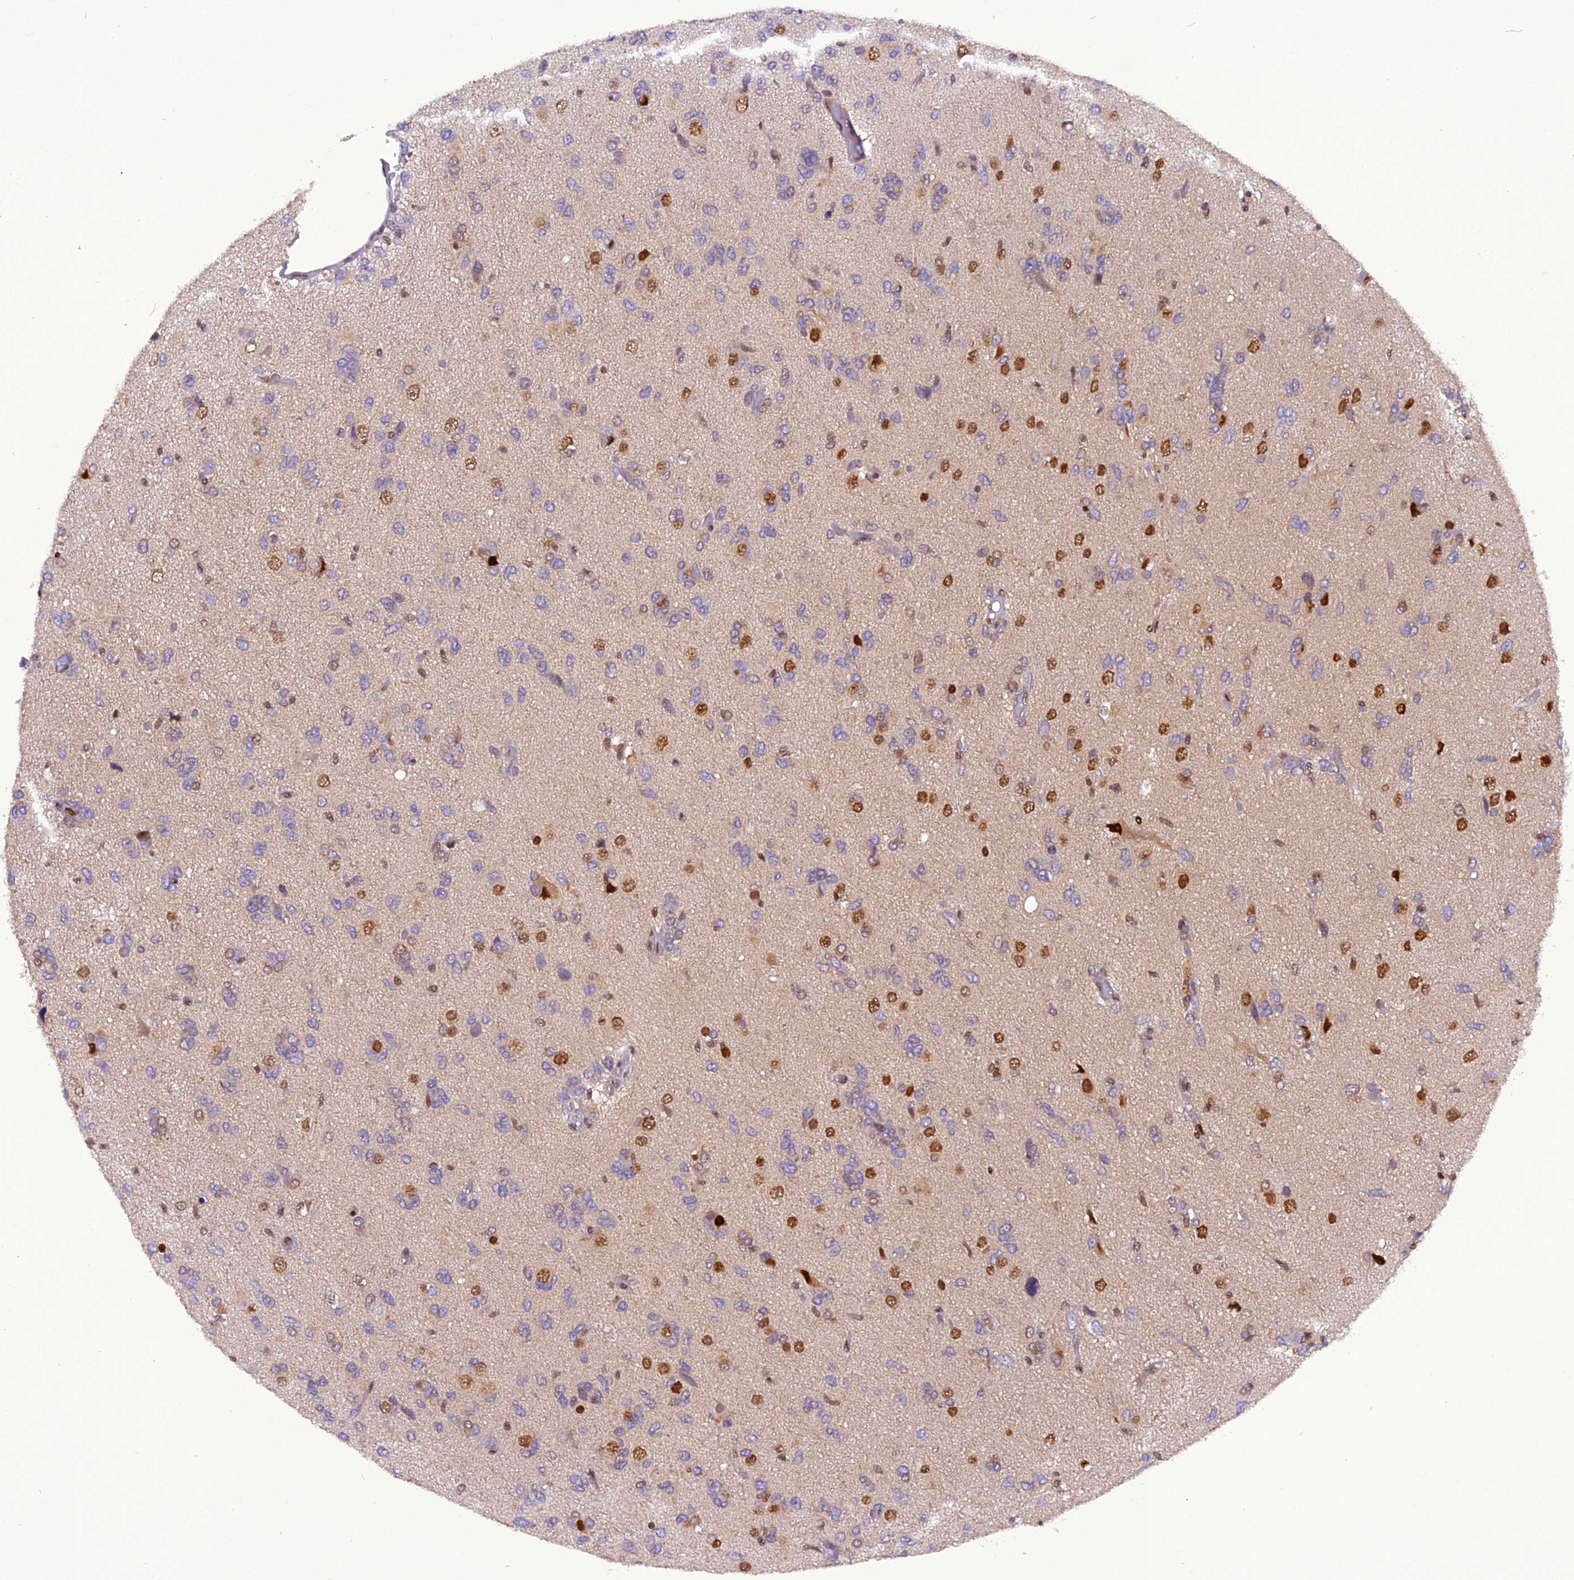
{"staining": {"intensity": "strong", "quantity": "<25%", "location": "nuclear"}, "tissue": "glioma", "cell_type": "Tumor cells", "image_type": "cancer", "snomed": [{"axis": "morphology", "description": "Glioma, malignant, High grade"}, {"axis": "topography", "description": "Brain"}], "caption": "A brown stain highlights strong nuclear staining of a protein in glioma tumor cells.", "gene": "RABGGTA", "patient": {"sex": "female", "age": 59}}